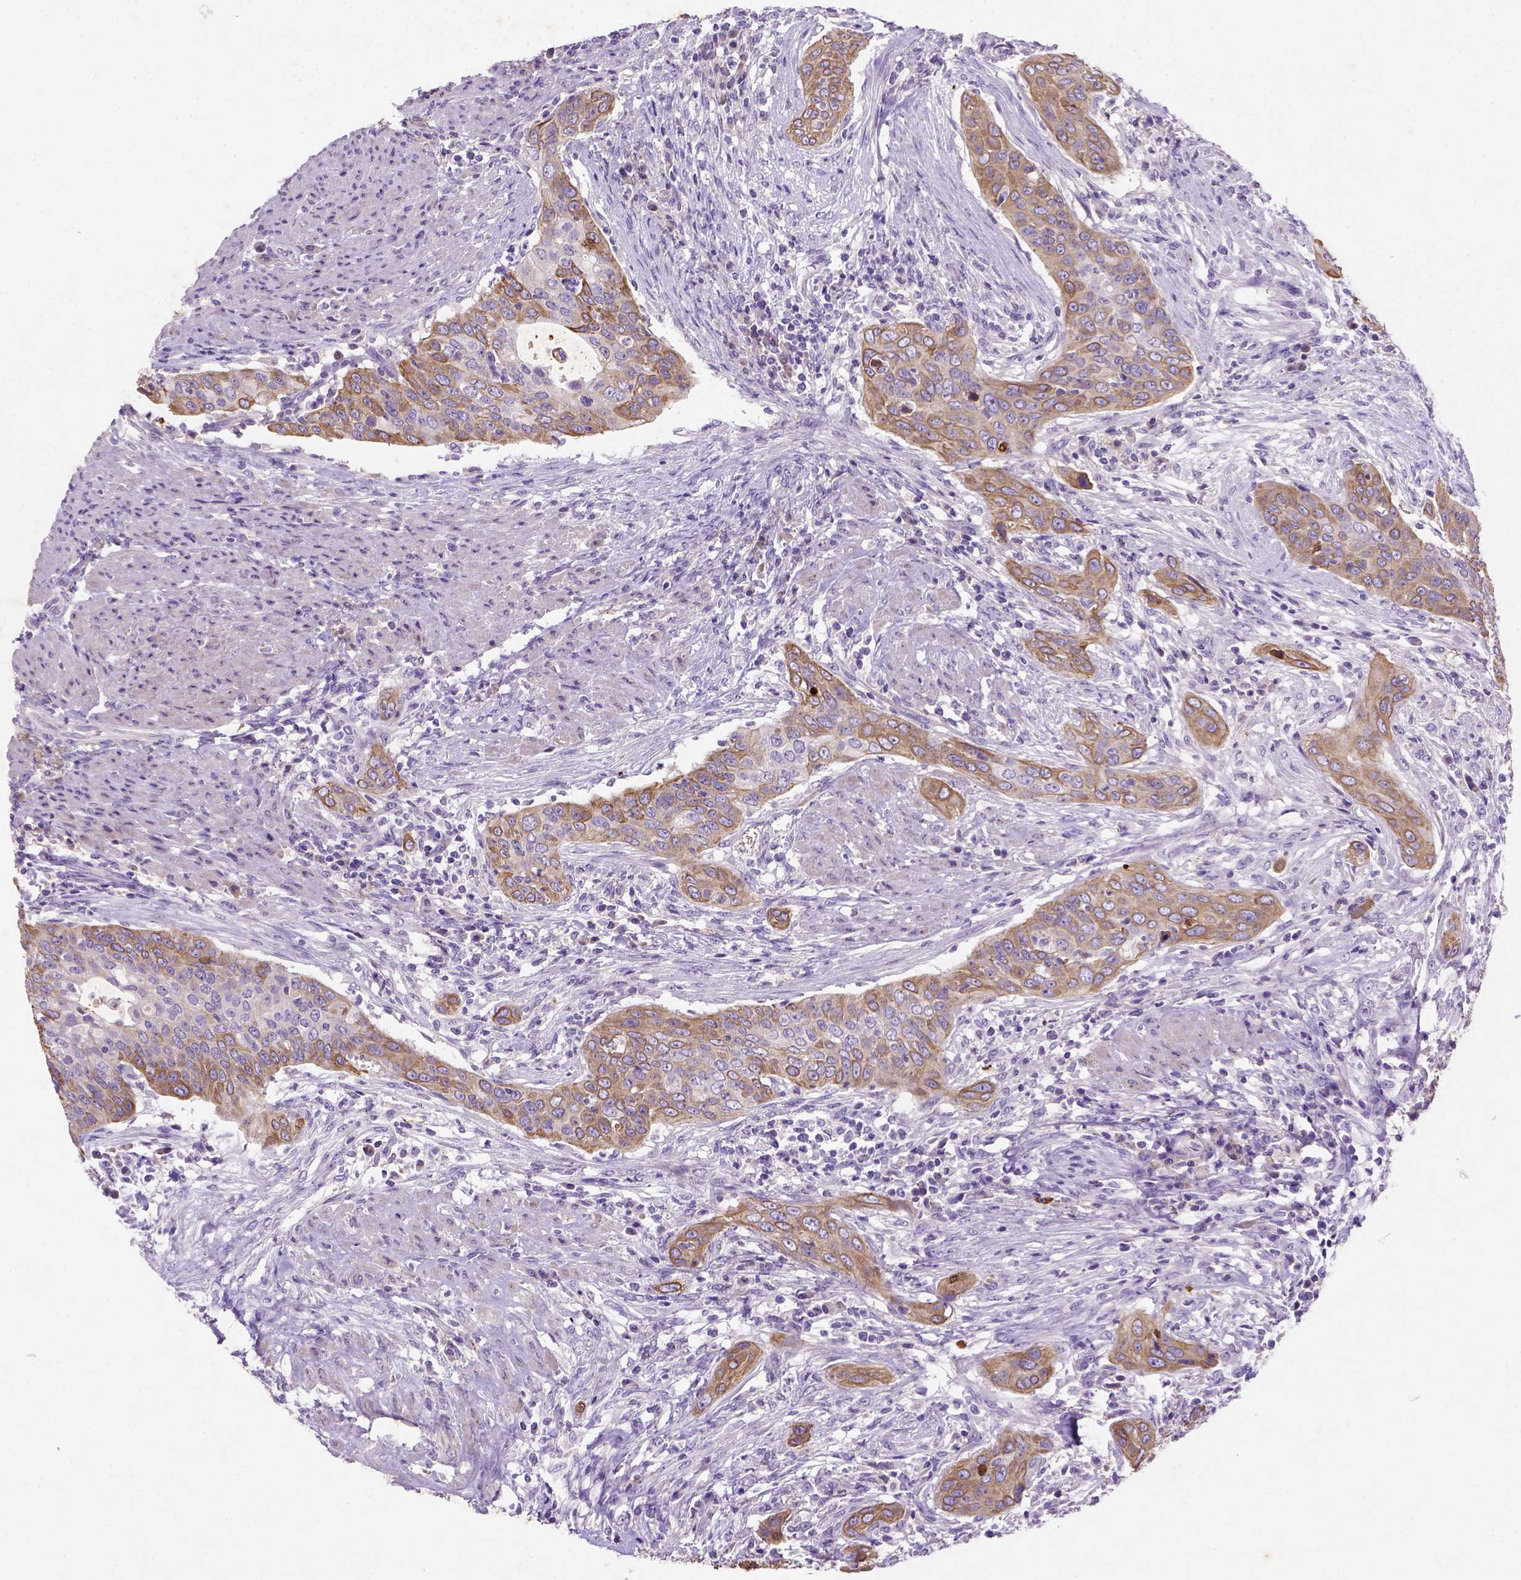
{"staining": {"intensity": "moderate", "quantity": ">75%", "location": "cytoplasmic/membranous"}, "tissue": "urothelial cancer", "cell_type": "Tumor cells", "image_type": "cancer", "snomed": [{"axis": "morphology", "description": "Urothelial carcinoma, High grade"}, {"axis": "topography", "description": "Urinary bladder"}], "caption": "Immunohistochemistry photomicrograph of neoplastic tissue: urothelial carcinoma (high-grade) stained using IHC exhibits medium levels of moderate protein expression localized specifically in the cytoplasmic/membranous of tumor cells, appearing as a cytoplasmic/membranous brown color.", "gene": "NUDT2", "patient": {"sex": "male", "age": 82}}